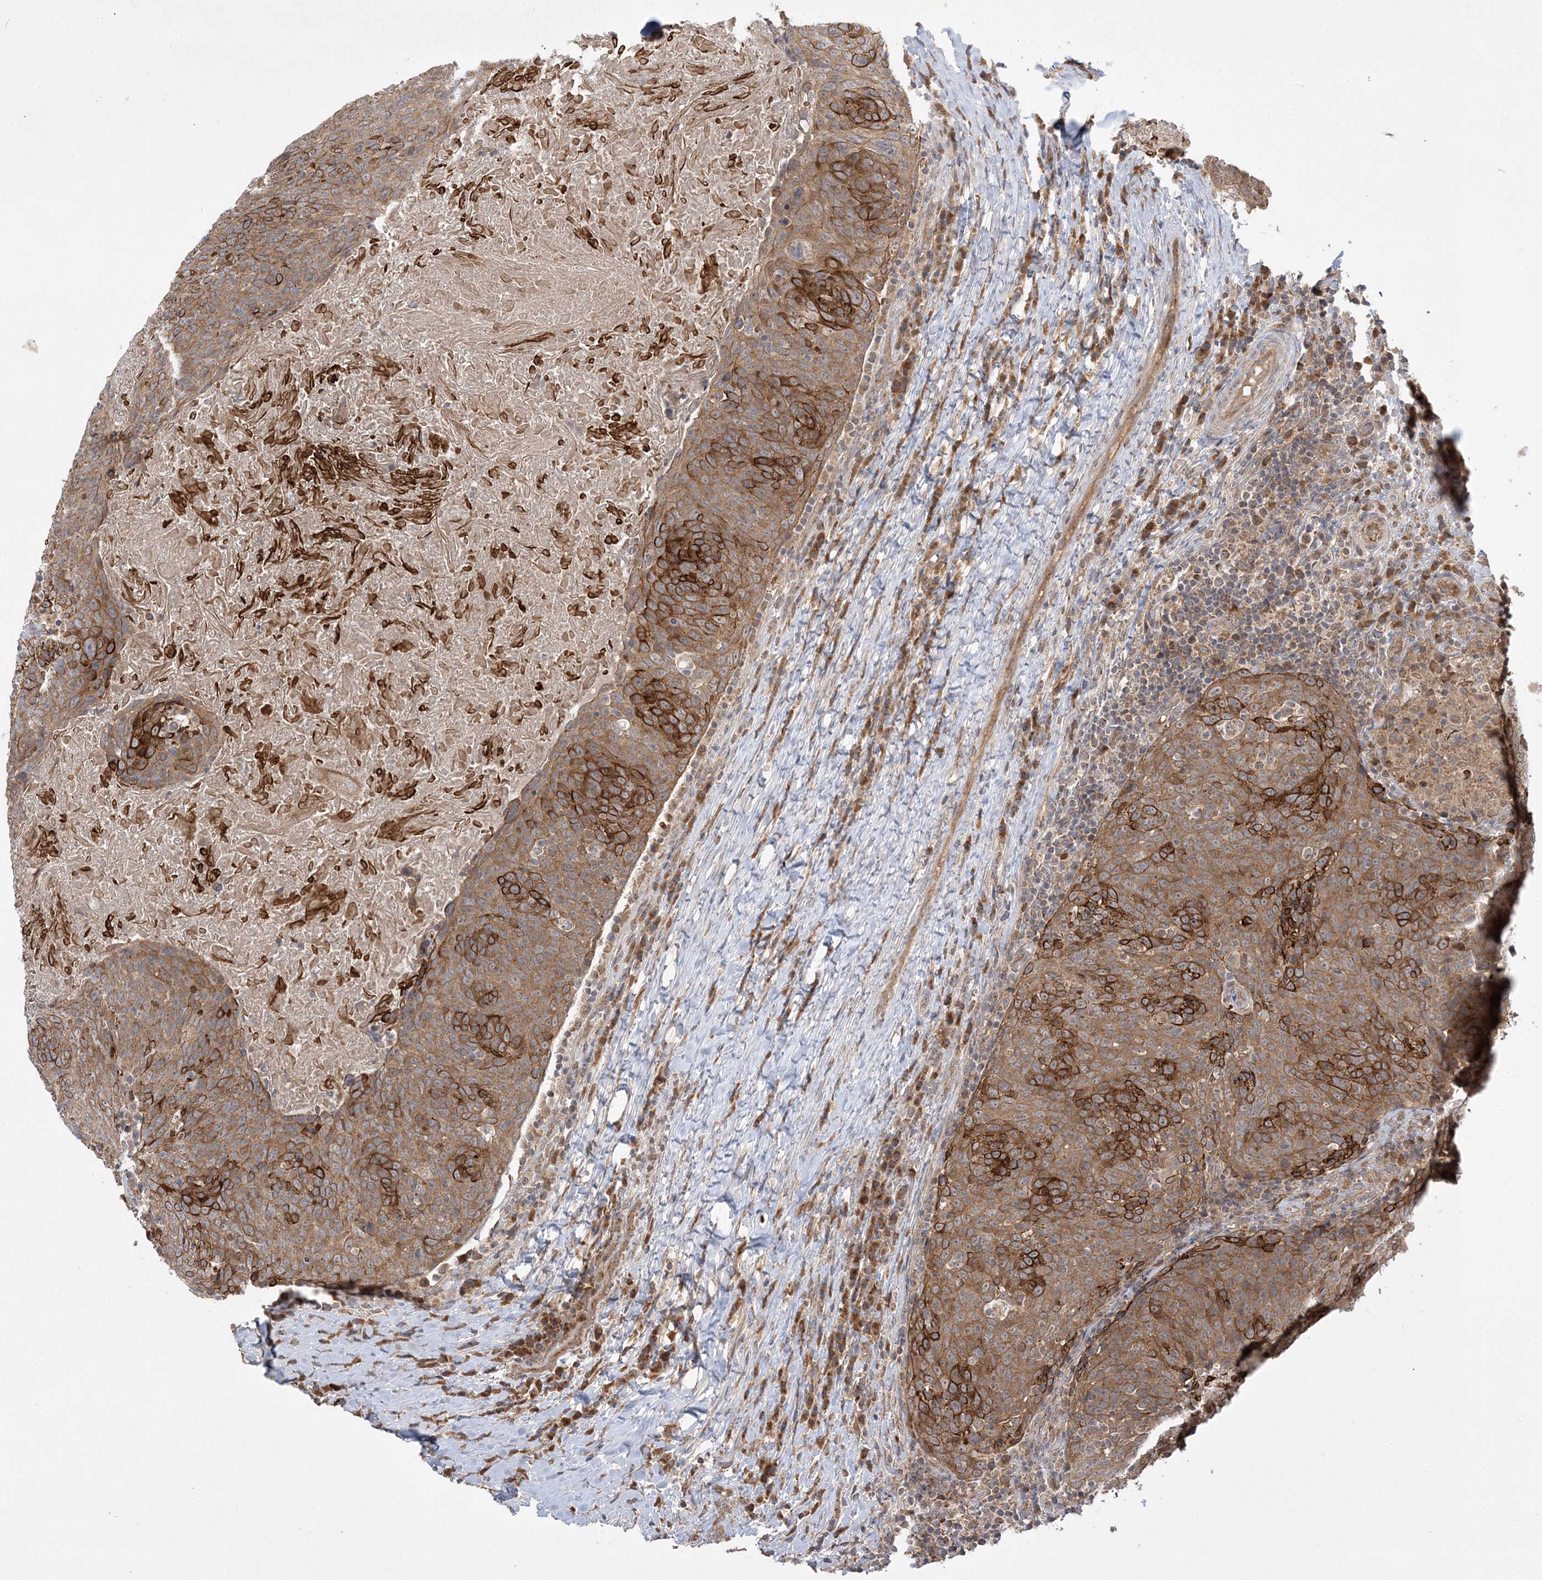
{"staining": {"intensity": "strong", "quantity": "25%-75%", "location": "cytoplasmic/membranous"}, "tissue": "head and neck cancer", "cell_type": "Tumor cells", "image_type": "cancer", "snomed": [{"axis": "morphology", "description": "Squamous cell carcinoma, NOS"}, {"axis": "morphology", "description": "Squamous cell carcinoma, metastatic, NOS"}, {"axis": "topography", "description": "Lymph node"}, {"axis": "topography", "description": "Head-Neck"}], "caption": "The histopathology image demonstrates staining of squamous cell carcinoma (head and neck), revealing strong cytoplasmic/membranous protein positivity (brown color) within tumor cells.", "gene": "MMADHC", "patient": {"sex": "male", "age": 62}}